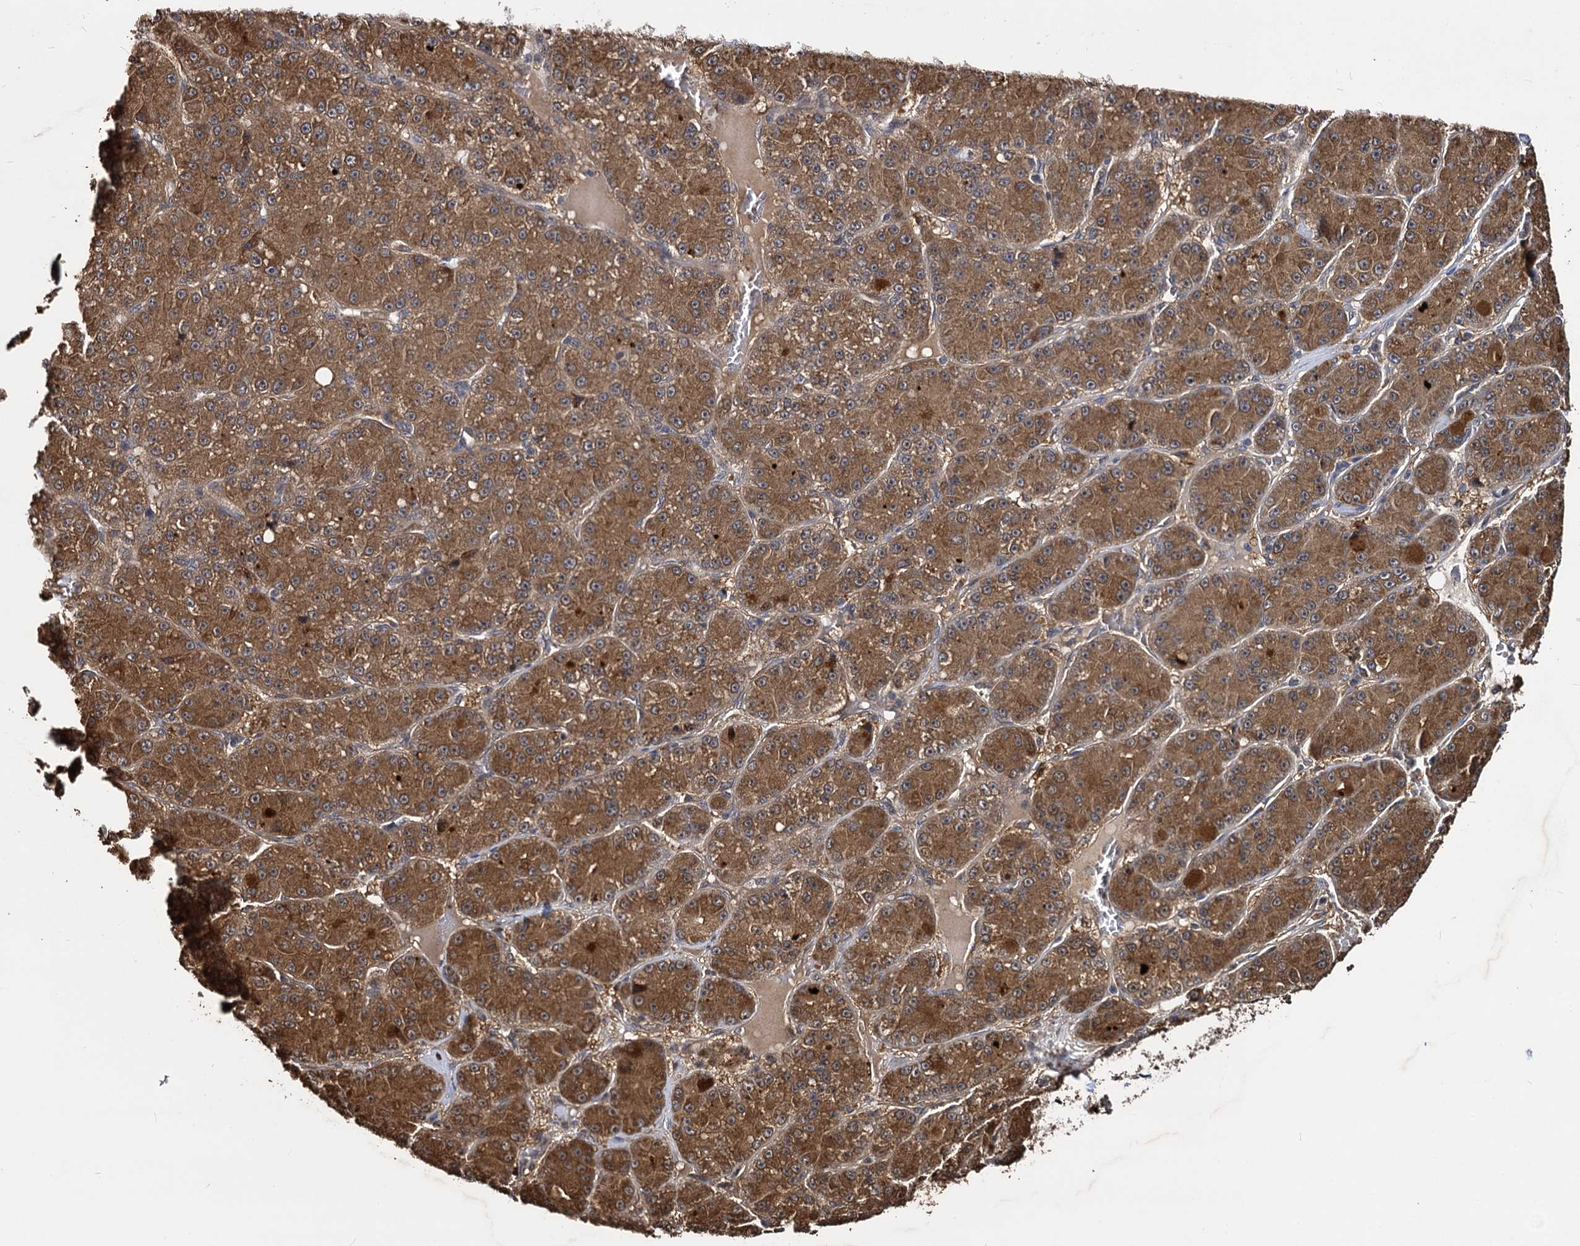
{"staining": {"intensity": "strong", "quantity": ">75%", "location": "cytoplasmic/membranous"}, "tissue": "liver cancer", "cell_type": "Tumor cells", "image_type": "cancer", "snomed": [{"axis": "morphology", "description": "Carcinoma, Hepatocellular, NOS"}, {"axis": "topography", "description": "Liver"}], "caption": "Liver cancer (hepatocellular carcinoma) was stained to show a protein in brown. There is high levels of strong cytoplasmic/membranous positivity in approximately >75% of tumor cells.", "gene": "SLC46A3", "patient": {"sex": "male", "age": 67}}